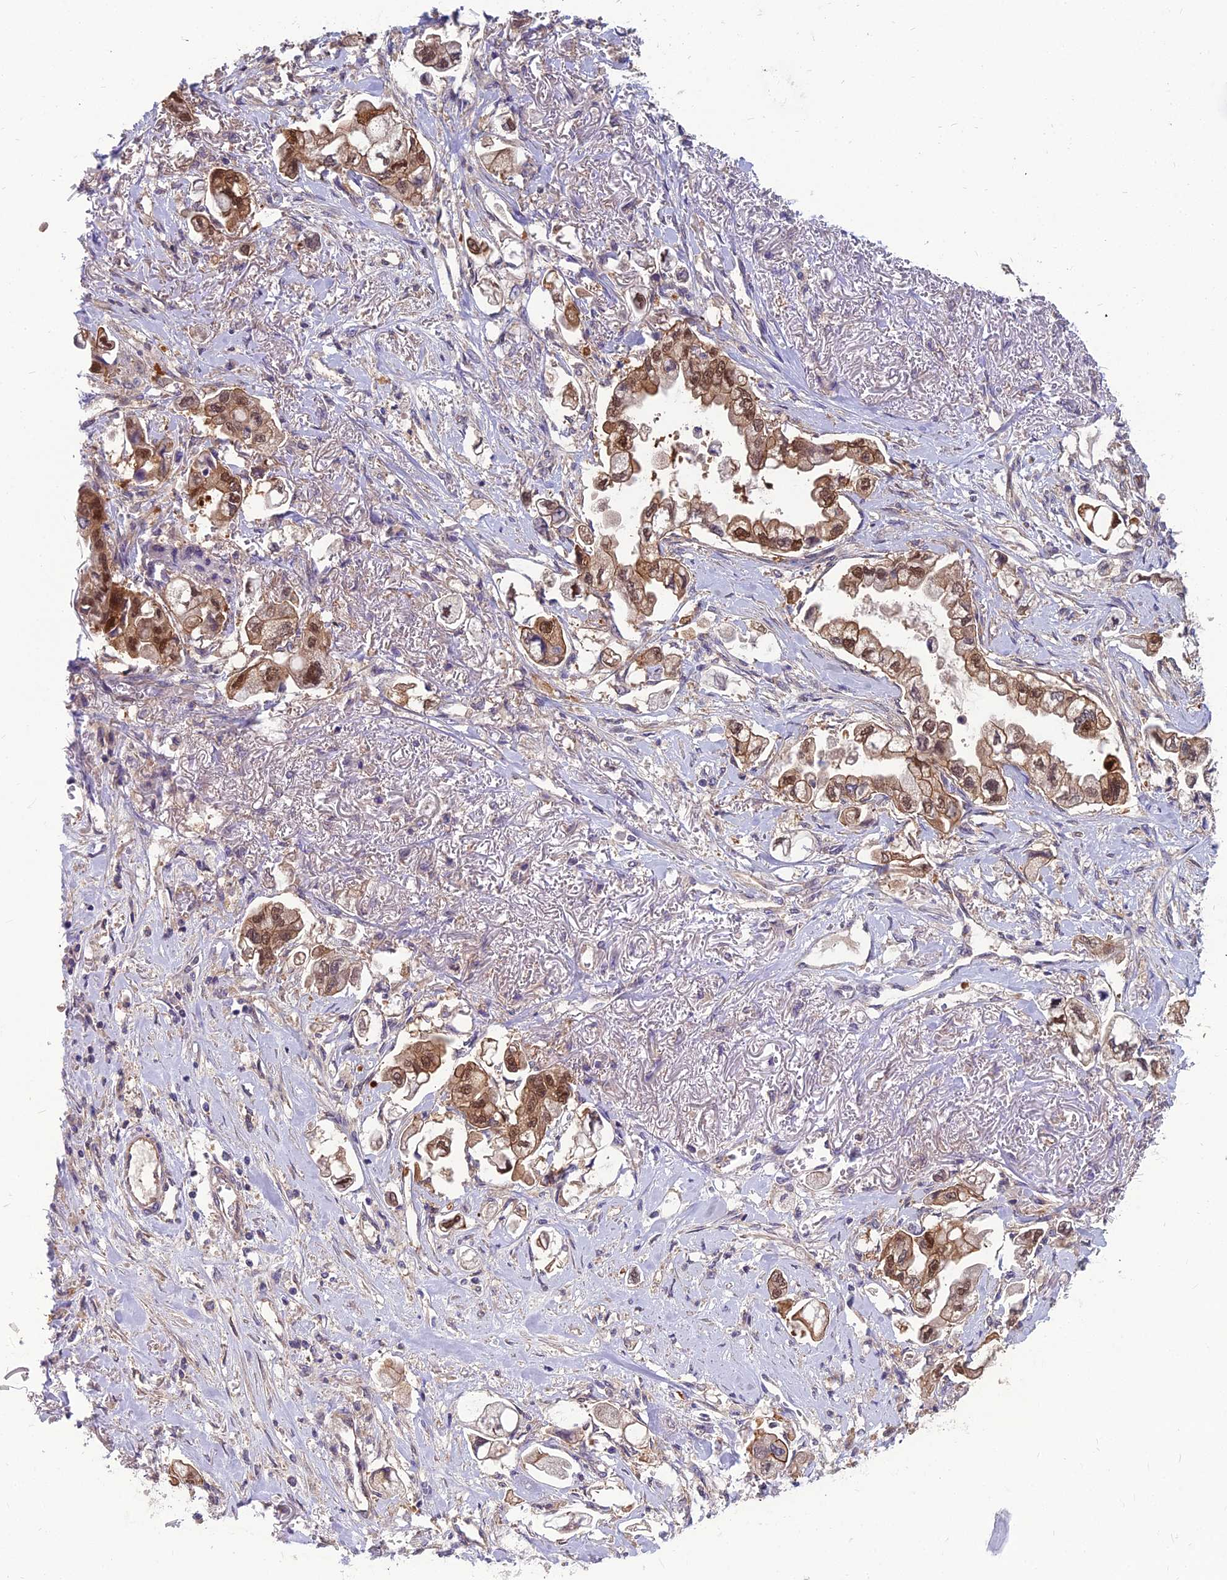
{"staining": {"intensity": "moderate", "quantity": ">75%", "location": "cytoplasmic/membranous,nuclear"}, "tissue": "stomach cancer", "cell_type": "Tumor cells", "image_type": "cancer", "snomed": [{"axis": "morphology", "description": "Adenocarcinoma, NOS"}, {"axis": "topography", "description": "Stomach"}], "caption": "This image demonstrates immunohistochemistry staining of human stomach cancer, with medium moderate cytoplasmic/membranous and nuclear staining in approximately >75% of tumor cells.", "gene": "MVD", "patient": {"sex": "male", "age": 62}}